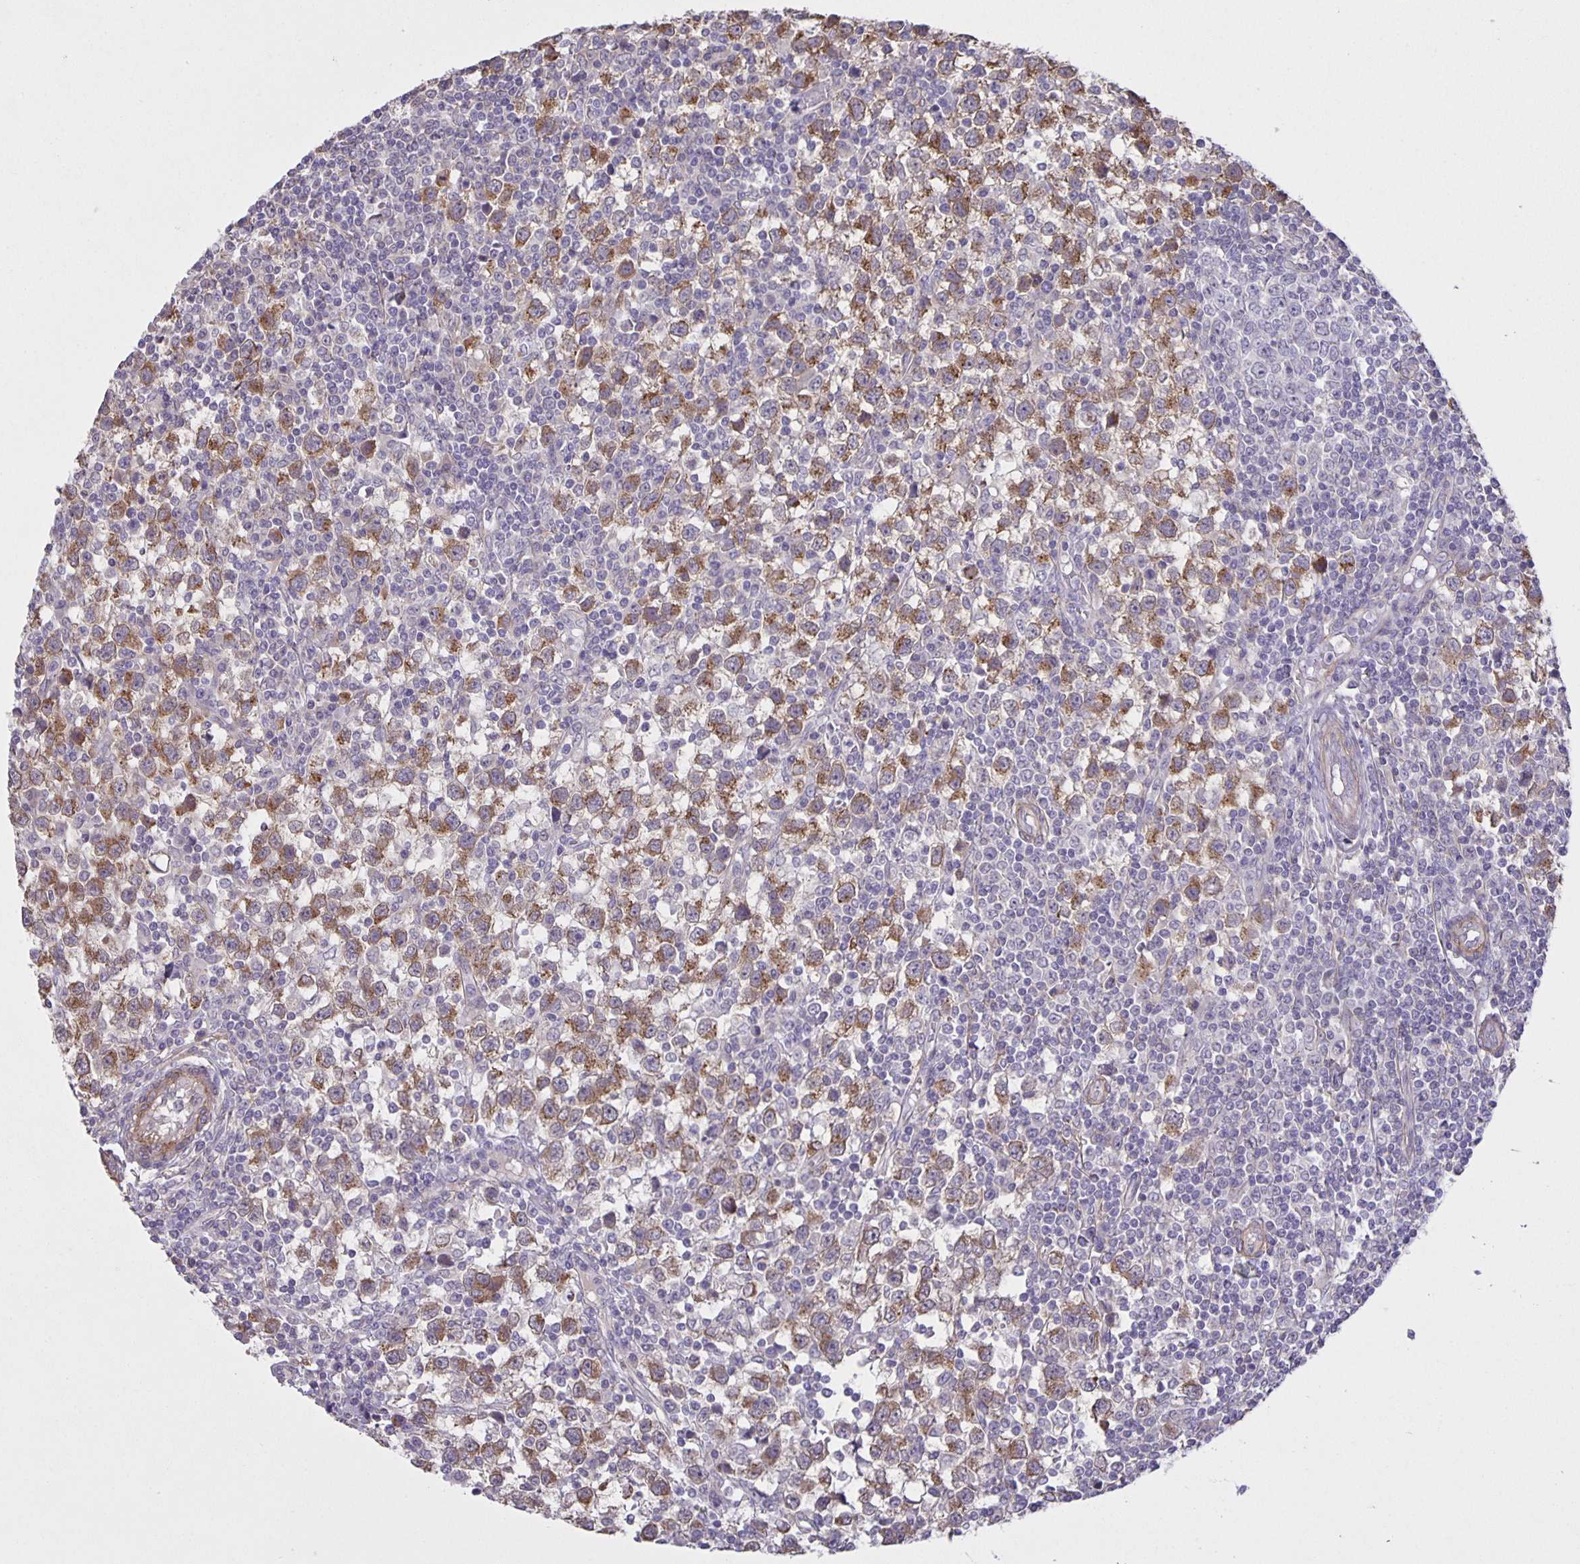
{"staining": {"intensity": "moderate", "quantity": ">75%", "location": "cytoplasmic/membranous"}, "tissue": "testis cancer", "cell_type": "Tumor cells", "image_type": "cancer", "snomed": [{"axis": "morphology", "description": "Seminoma, NOS"}, {"axis": "topography", "description": "Testis"}], "caption": "Testis cancer (seminoma) tissue demonstrates moderate cytoplasmic/membranous expression in about >75% of tumor cells The staining was performed using DAB, with brown indicating positive protein expression. Nuclei are stained blue with hematoxylin.", "gene": "SRCIN1", "patient": {"sex": "male", "age": 34}}